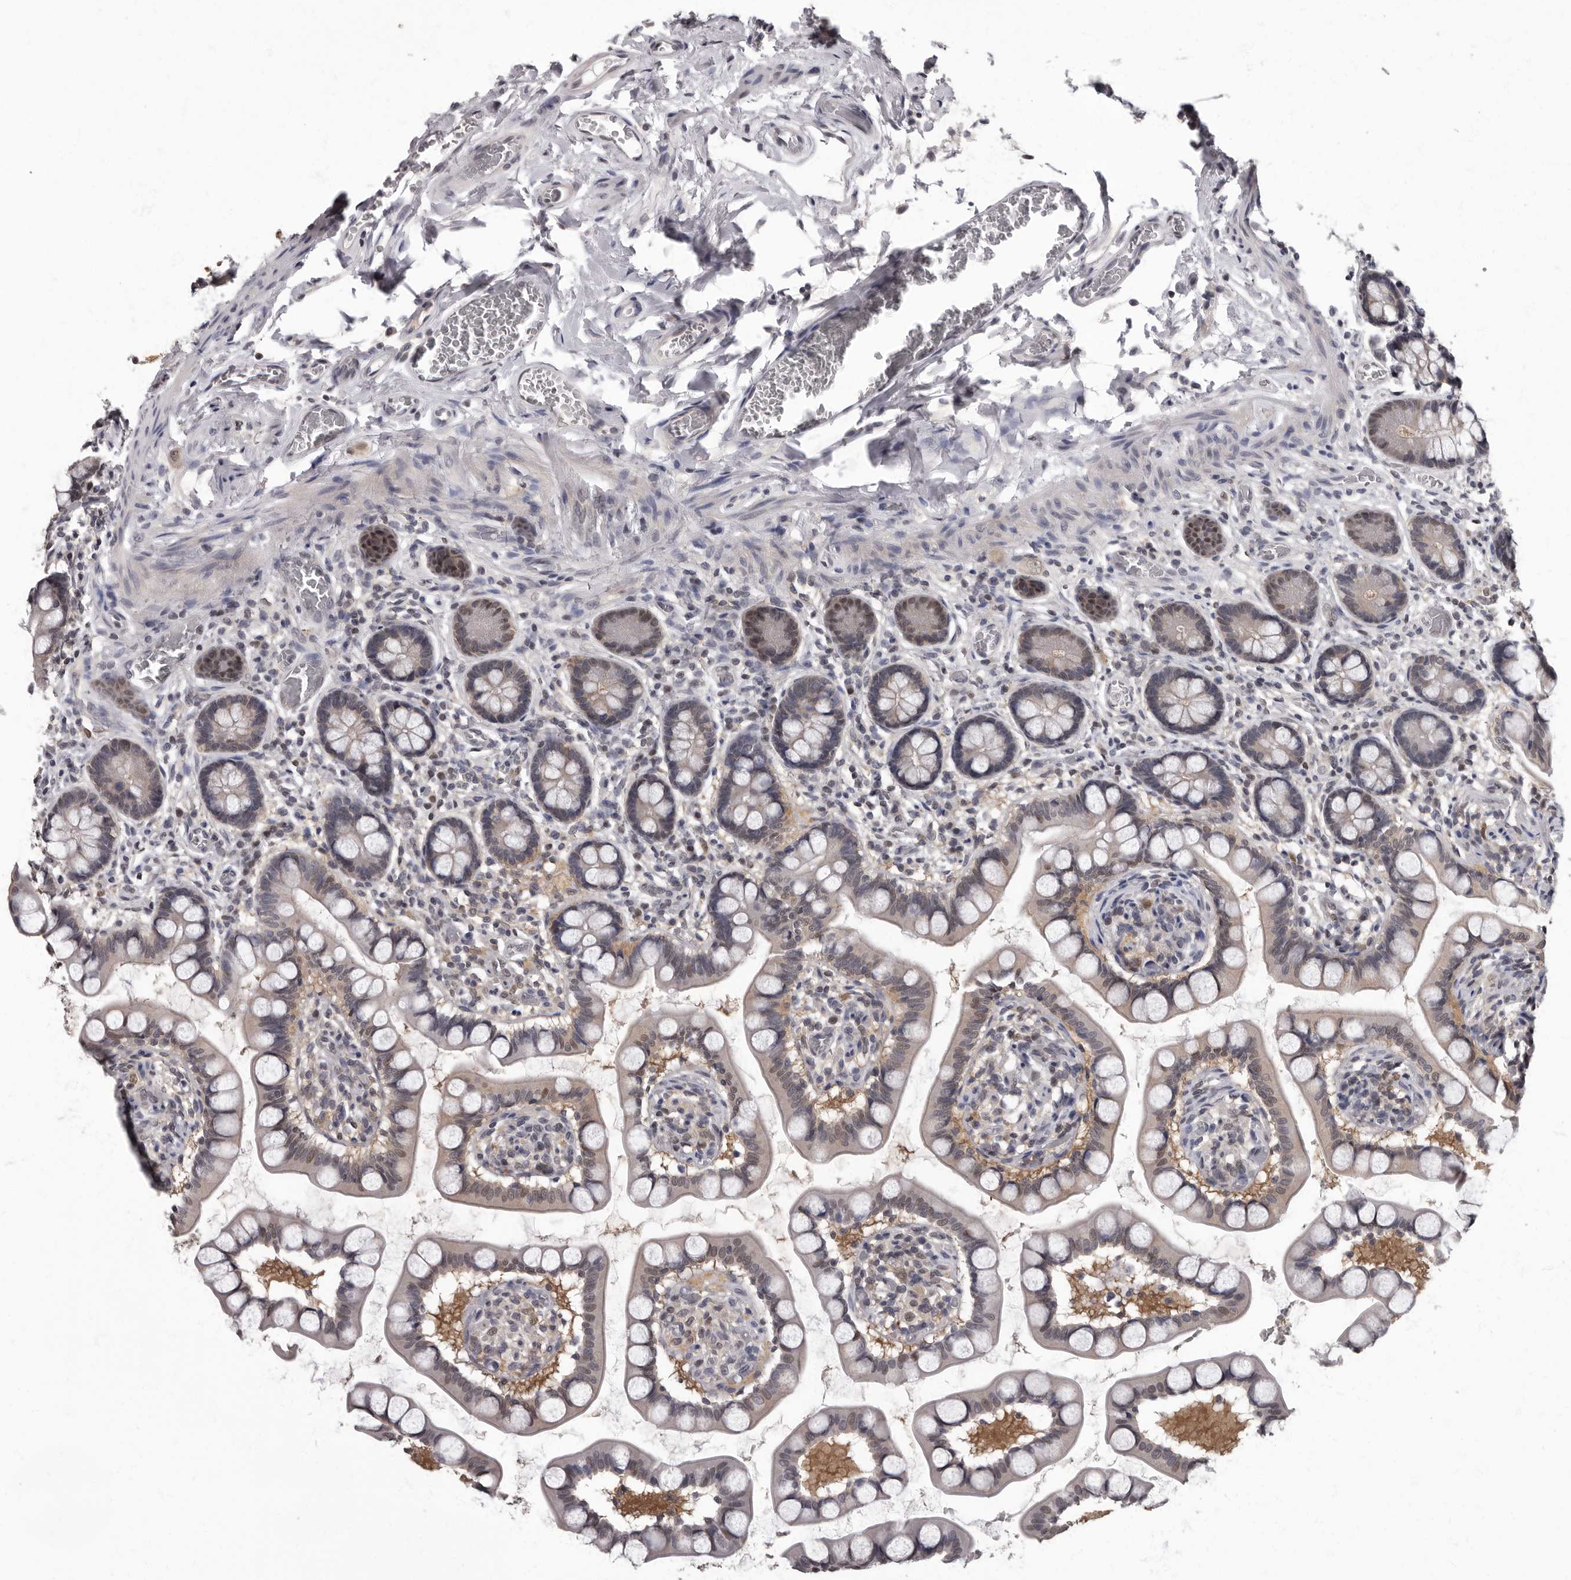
{"staining": {"intensity": "moderate", "quantity": "<25%", "location": "nuclear"}, "tissue": "small intestine", "cell_type": "Glandular cells", "image_type": "normal", "snomed": [{"axis": "morphology", "description": "Normal tissue, NOS"}, {"axis": "topography", "description": "Small intestine"}], "caption": "Immunohistochemical staining of normal human small intestine reveals moderate nuclear protein positivity in approximately <25% of glandular cells.", "gene": "C1orf50", "patient": {"sex": "male", "age": 52}}